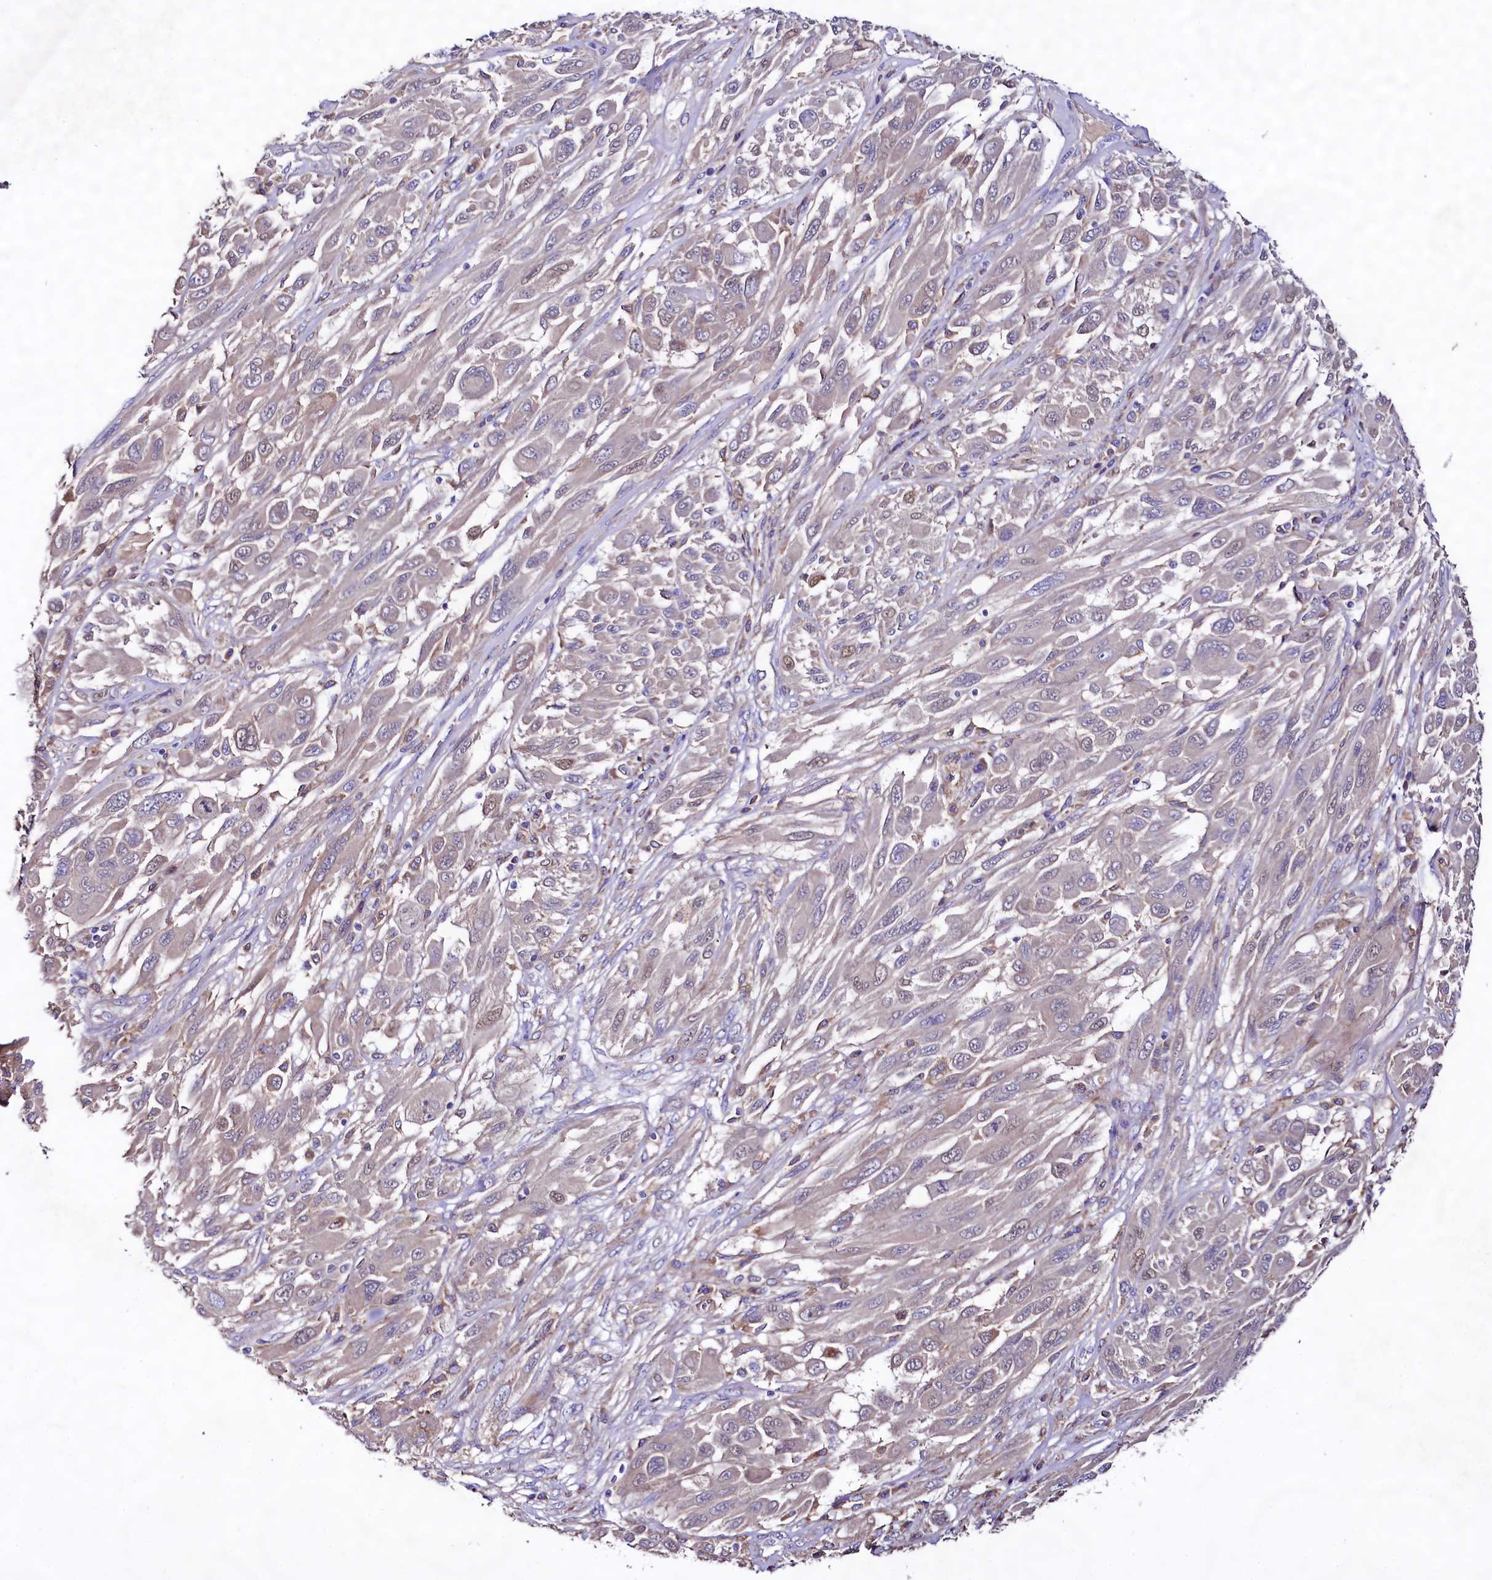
{"staining": {"intensity": "moderate", "quantity": "<25%", "location": "nuclear"}, "tissue": "melanoma", "cell_type": "Tumor cells", "image_type": "cancer", "snomed": [{"axis": "morphology", "description": "Malignant melanoma, NOS"}, {"axis": "topography", "description": "Skin"}], "caption": "Protein positivity by immunohistochemistry (IHC) shows moderate nuclear positivity in about <25% of tumor cells in malignant melanoma. (Stains: DAB (3,3'-diaminobenzidine) in brown, nuclei in blue, Microscopy: brightfield microscopy at high magnification).", "gene": "DMXL2", "patient": {"sex": "female", "age": 91}}